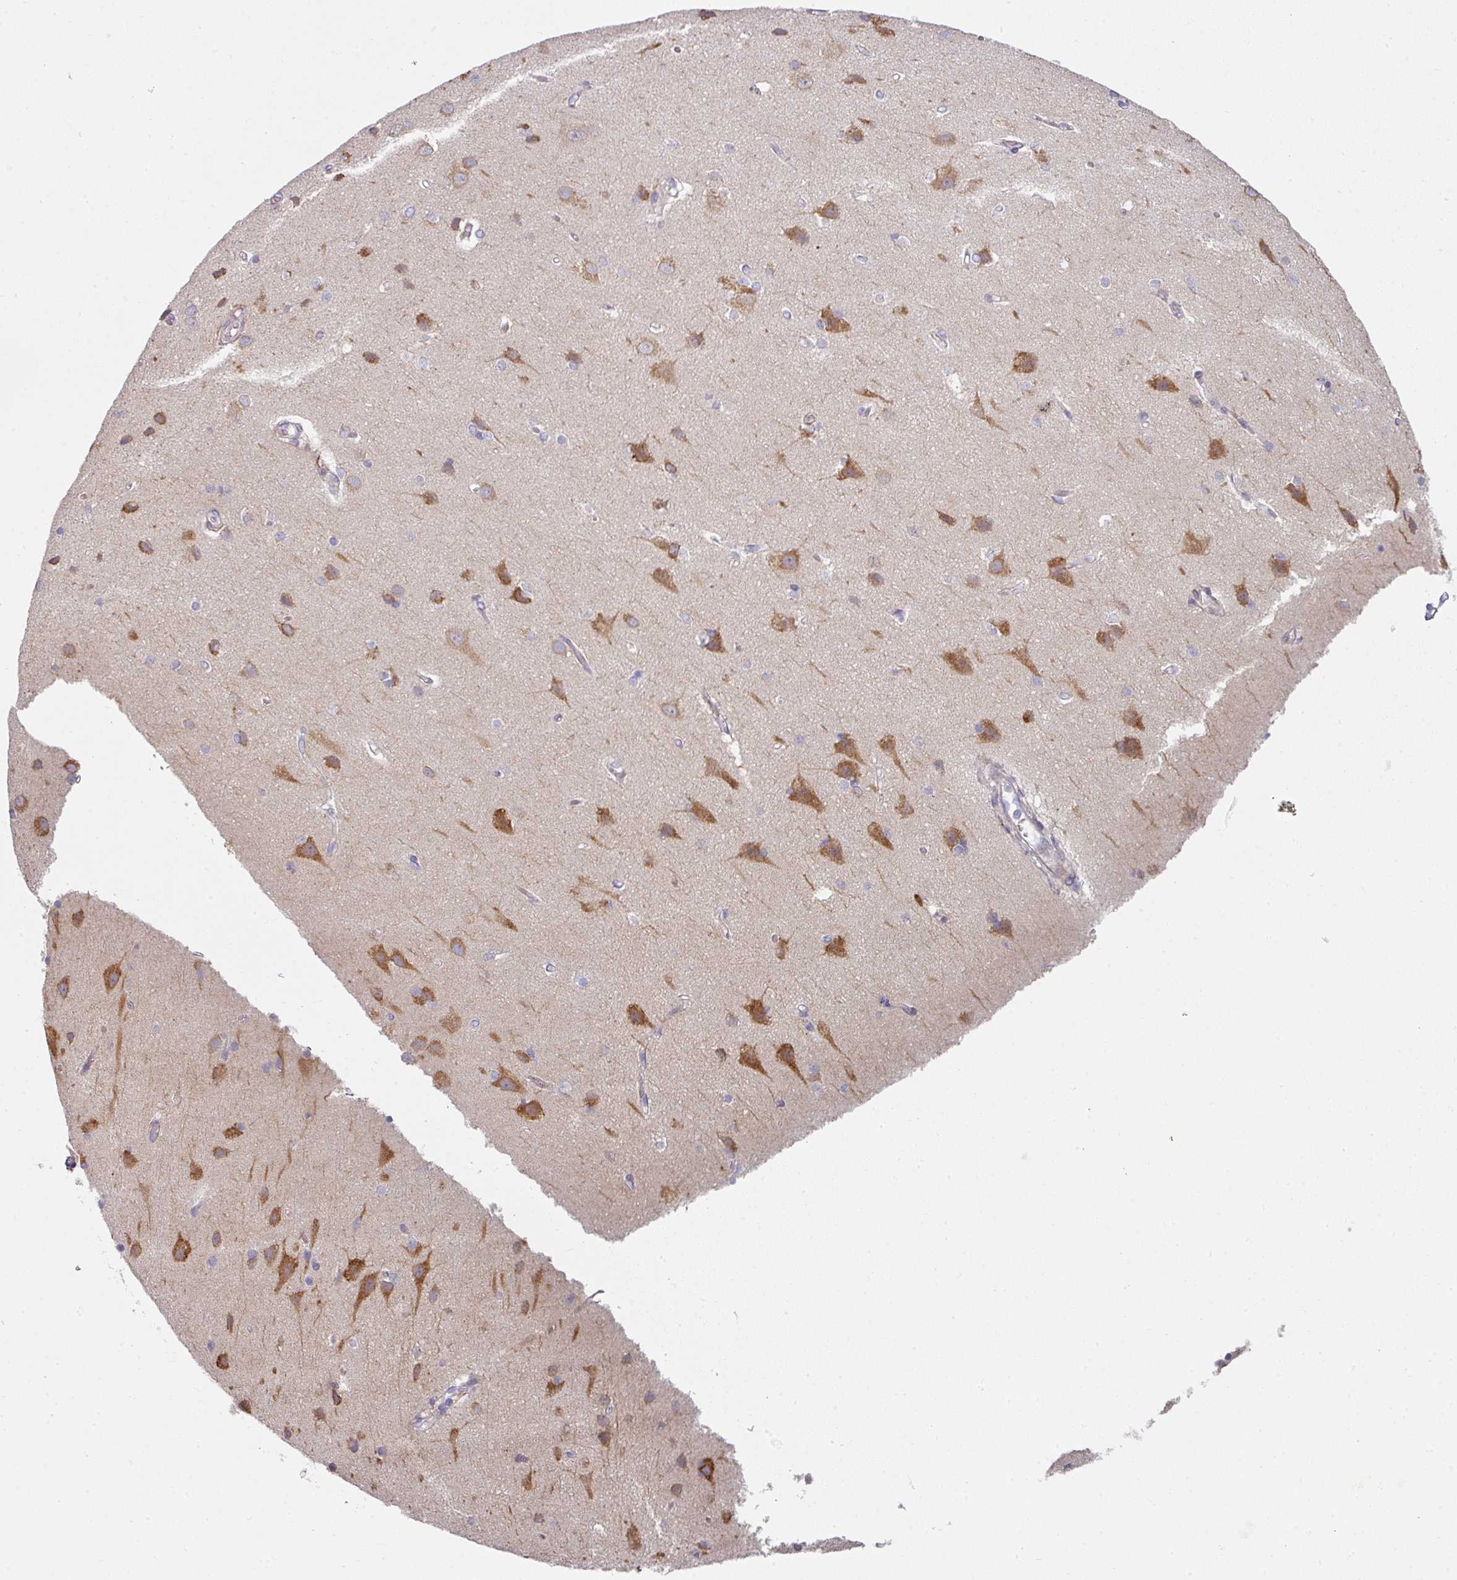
{"staining": {"intensity": "negative", "quantity": "none", "location": "none"}, "tissue": "cerebral cortex", "cell_type": "Endothelial cells", "image_type": "normal", "snomed": [{"axis": "morphology", "description": "Normal tissue, NOS"}, {"axis": "topography", "description": "Cerebral cortex"}], "caption": "This micrograph is of benign cerebral cortex stained with immunohistochemistry to label a protein in brown with the nuclei are counter-stained blue. There is no expression in endothelial cells.", "gene": "WSB2", "patient": {"sex": "male", "age": 37}}